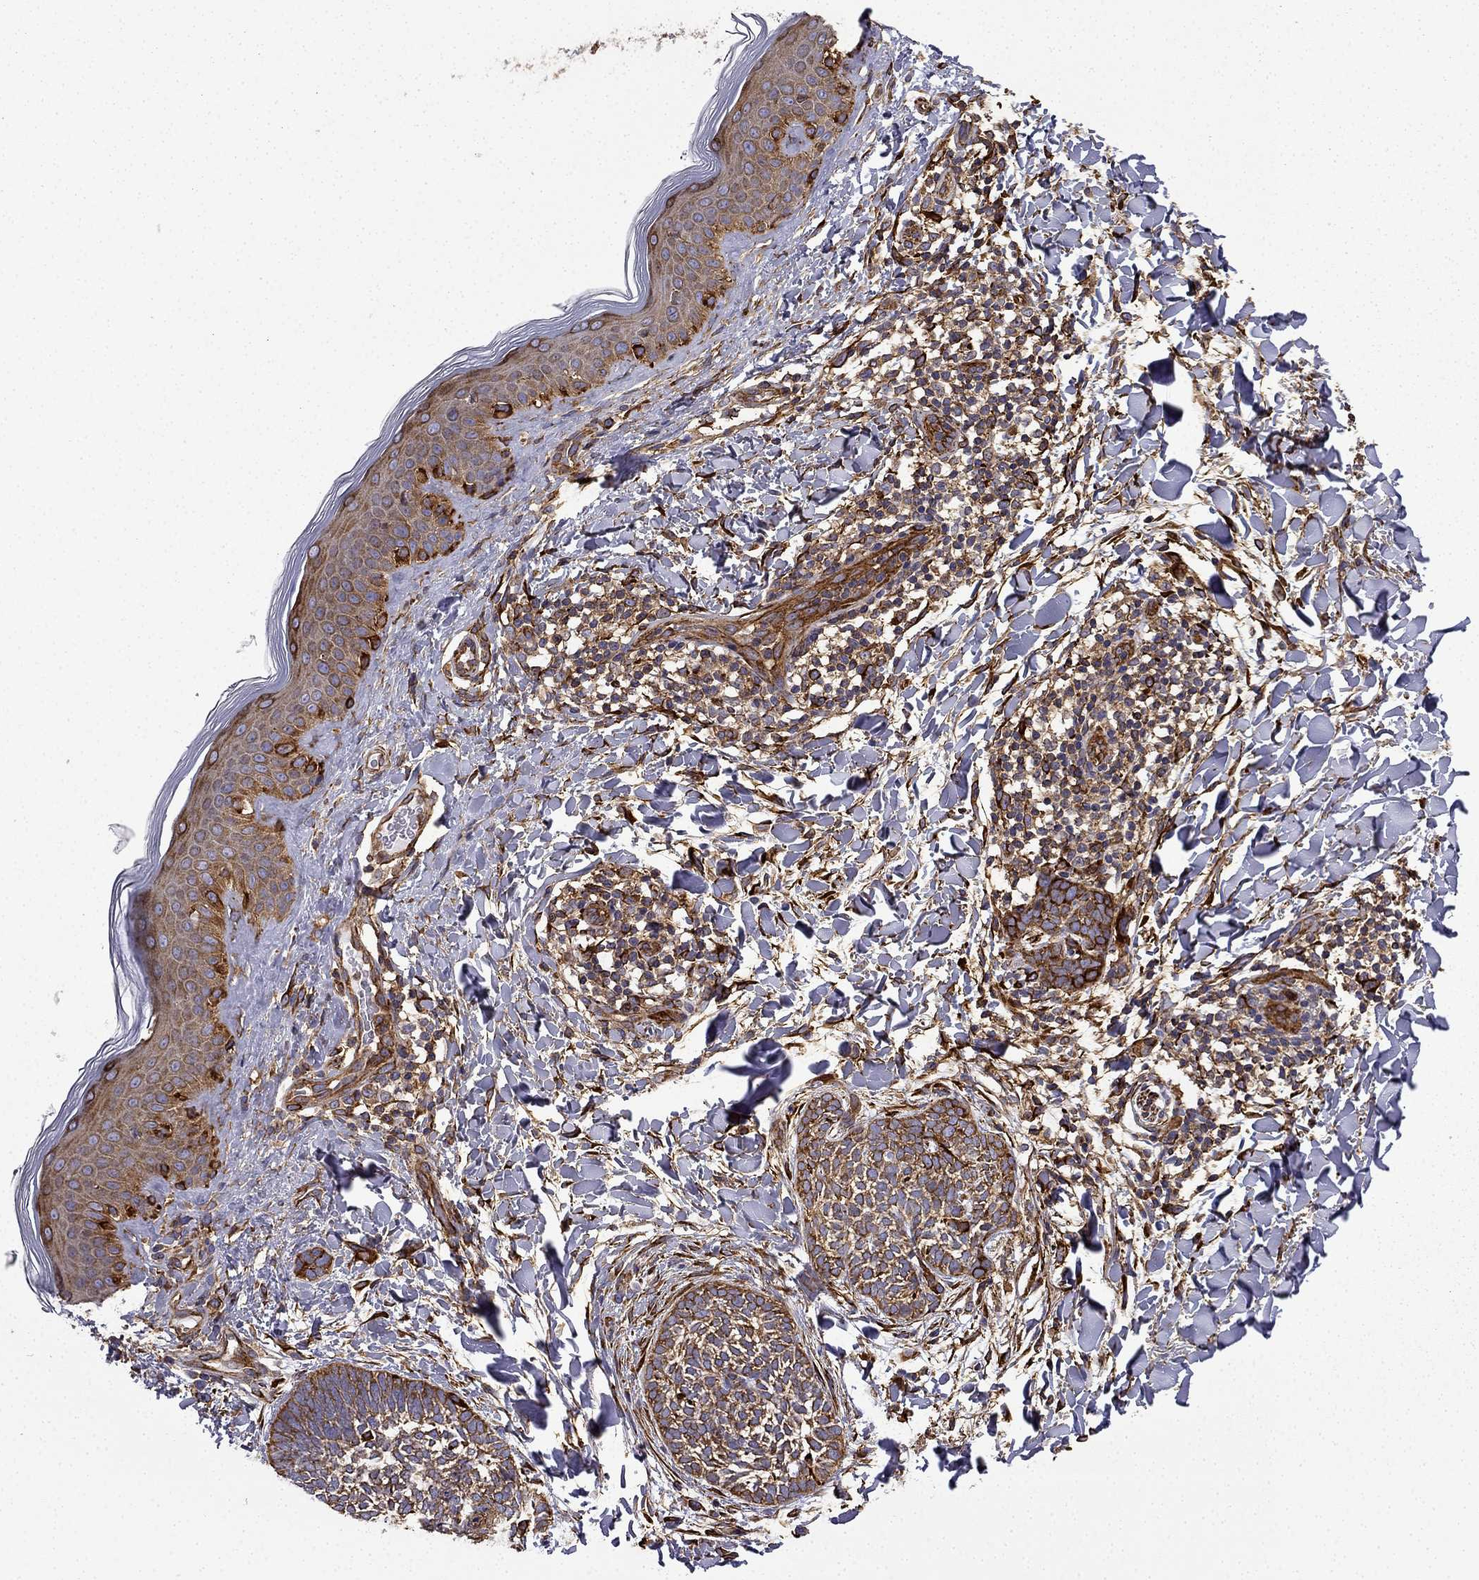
{"staining": {"intensity": "strong", "quantity": ">75%", "location": "cytoplasmic/membranous"}, "tissue": "skin cancer", "cell_type": "Tumor cells", "image_type": "cancer", "snomed": [{"axis": "morphology", "description": "Normal tissue, NOS"}, {"axis": "morphology", "description": "Basal cell carcinoma"}, {"axis": "topography", "description": "Skin"}], "caption": "Skin cancer was stained to show a protein in brown. There is high levels of strong cytoplasmic/membranous expression in approximately >75% of tumor cells.", "gene": "MAP4", "patient": {"sex": "male", "age": 46}}